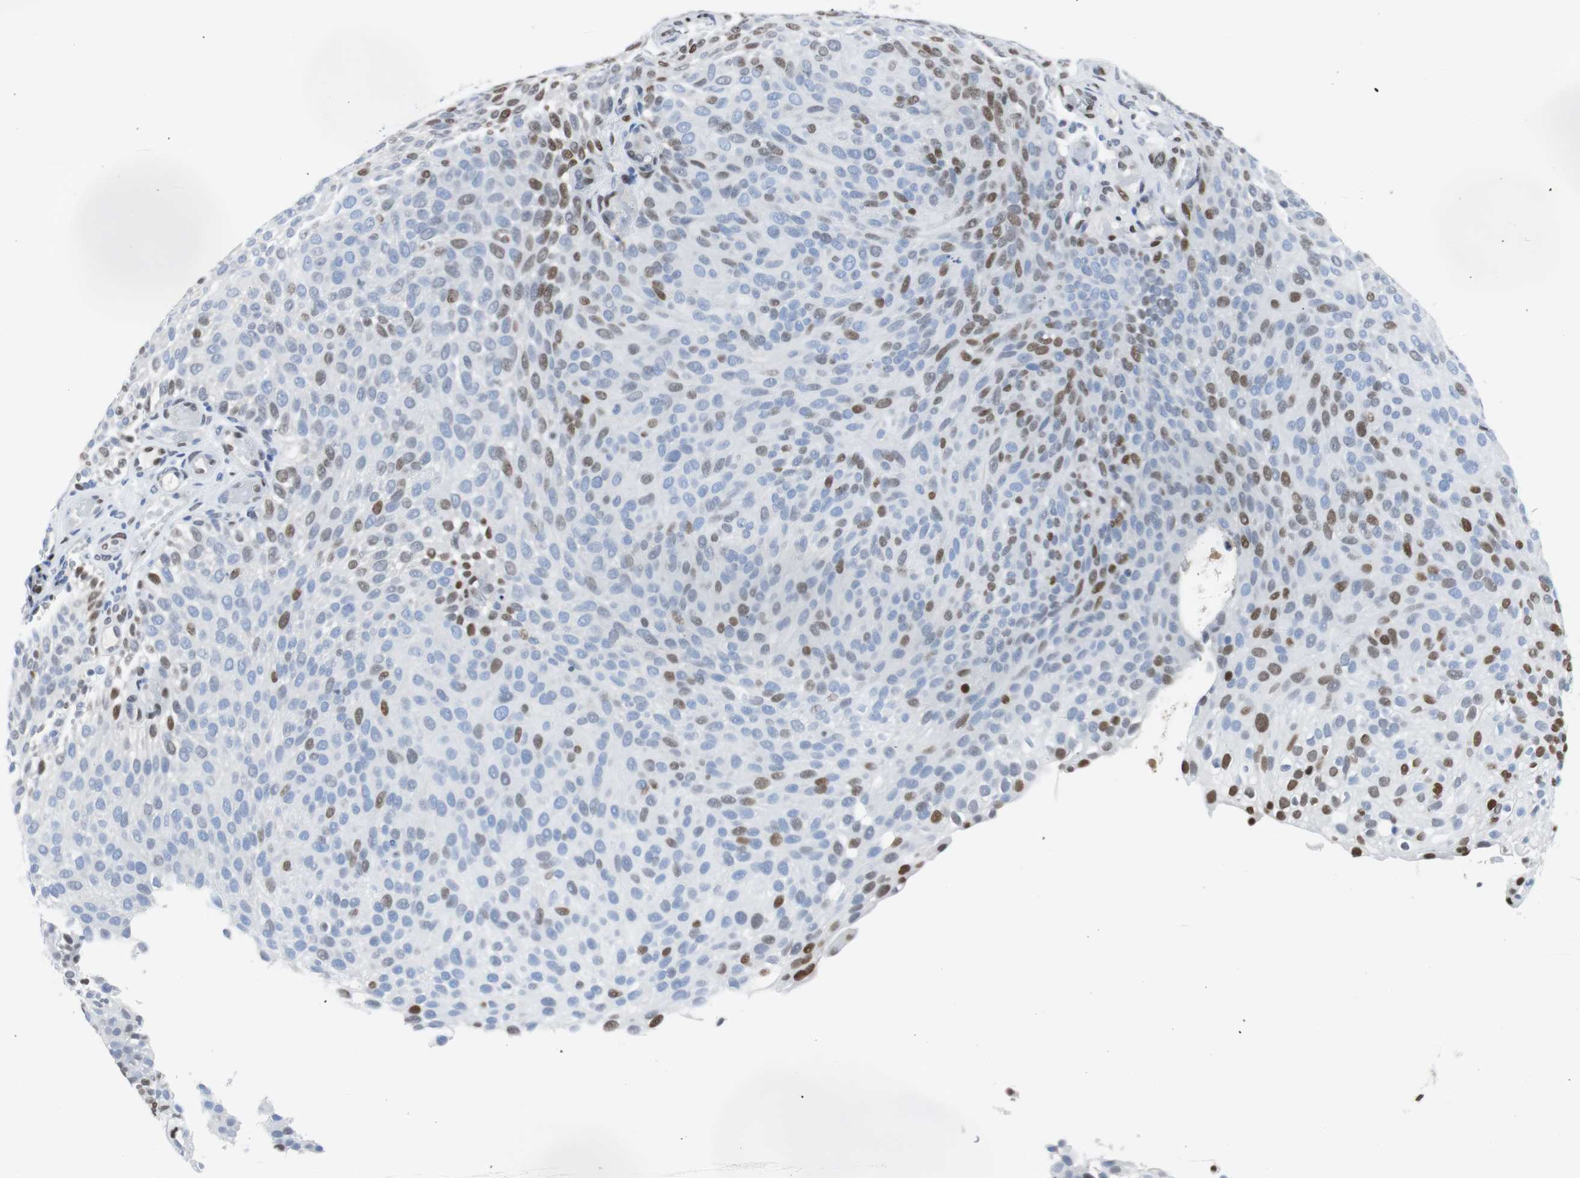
{"staining": {"intensity": "moderate", "quantity": "<25%", "location": "nuclear"}, "tissue": "urothelial cancer", "cell_type": "Tumor cells", "image_type": "cancer", "snomed": [{"axis": "morphology", "description": "Urothelial carcinoma, Low grade"}, {"axis": "topography", "description": "Urinary bladder"}], "caption": "High-power microscopy captured an immunohistochemistry photomicrograph of low-grade urothelial carcinoma, revealing moderate nuclear staining in approximately <25% of tumor cells.", "gene": "JUN", "patient": {"sex": "male", "age": 78}}